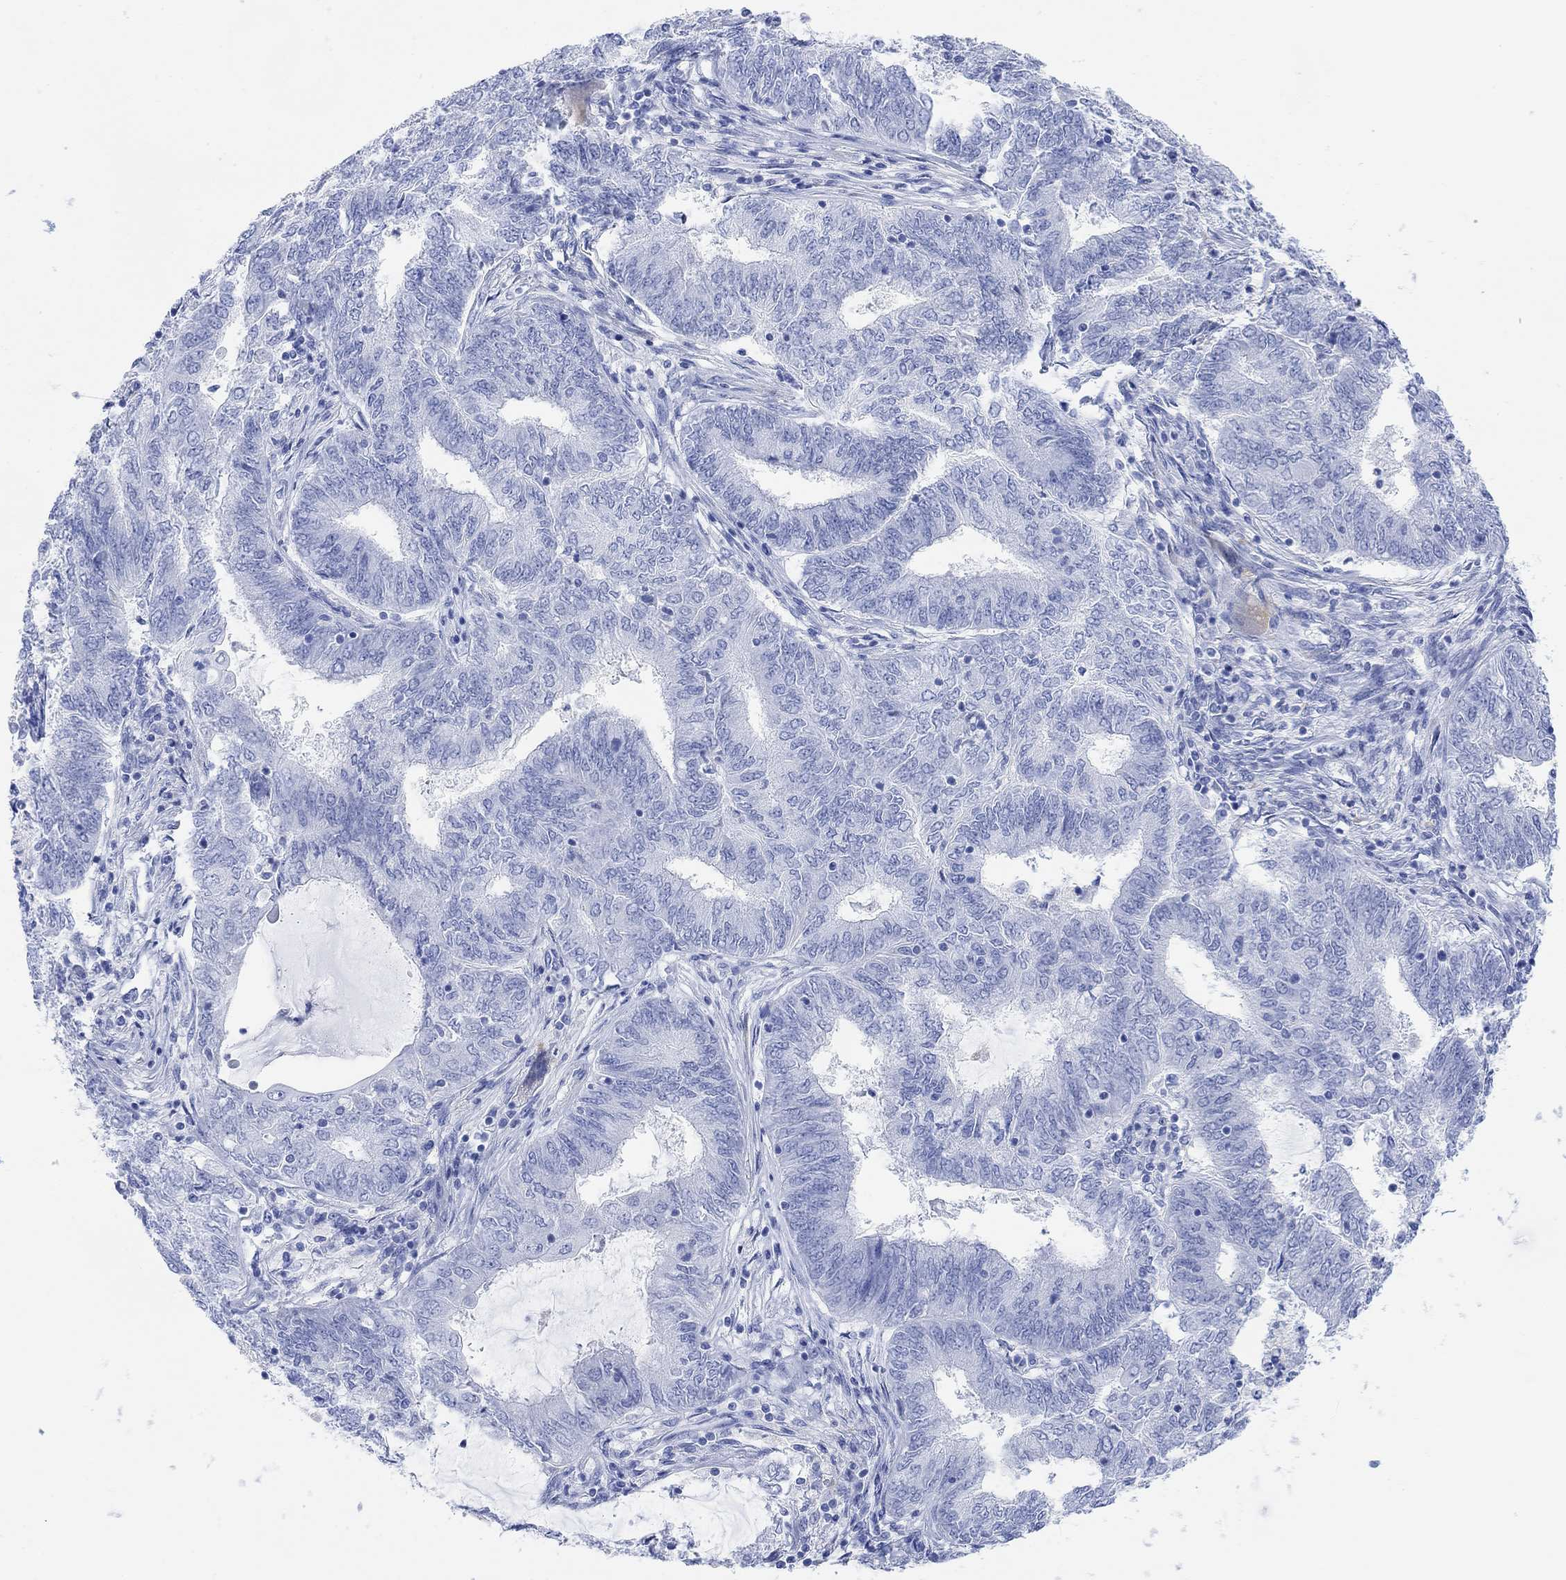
{"staining": {"intensity": "negative", "quantity": "none", "location": "none"}, "tissue": "endometrial cancer", "cell_type": "Tumor cells", "image_type": "cancer", "snomed": [{"axis": "morphology", "description": "Adenocarcinoma, NOS"}, {"axis": "topography", "description": "Endometrium"}], "caption": "Tumor cells are negative for protein expression in human endometrial cancer. (Immunohistochemistry (ihc), brightfield microscopy, high magnification).", "gene": "ANKRD33", "patient": {"sex": "female", "age": 62}}